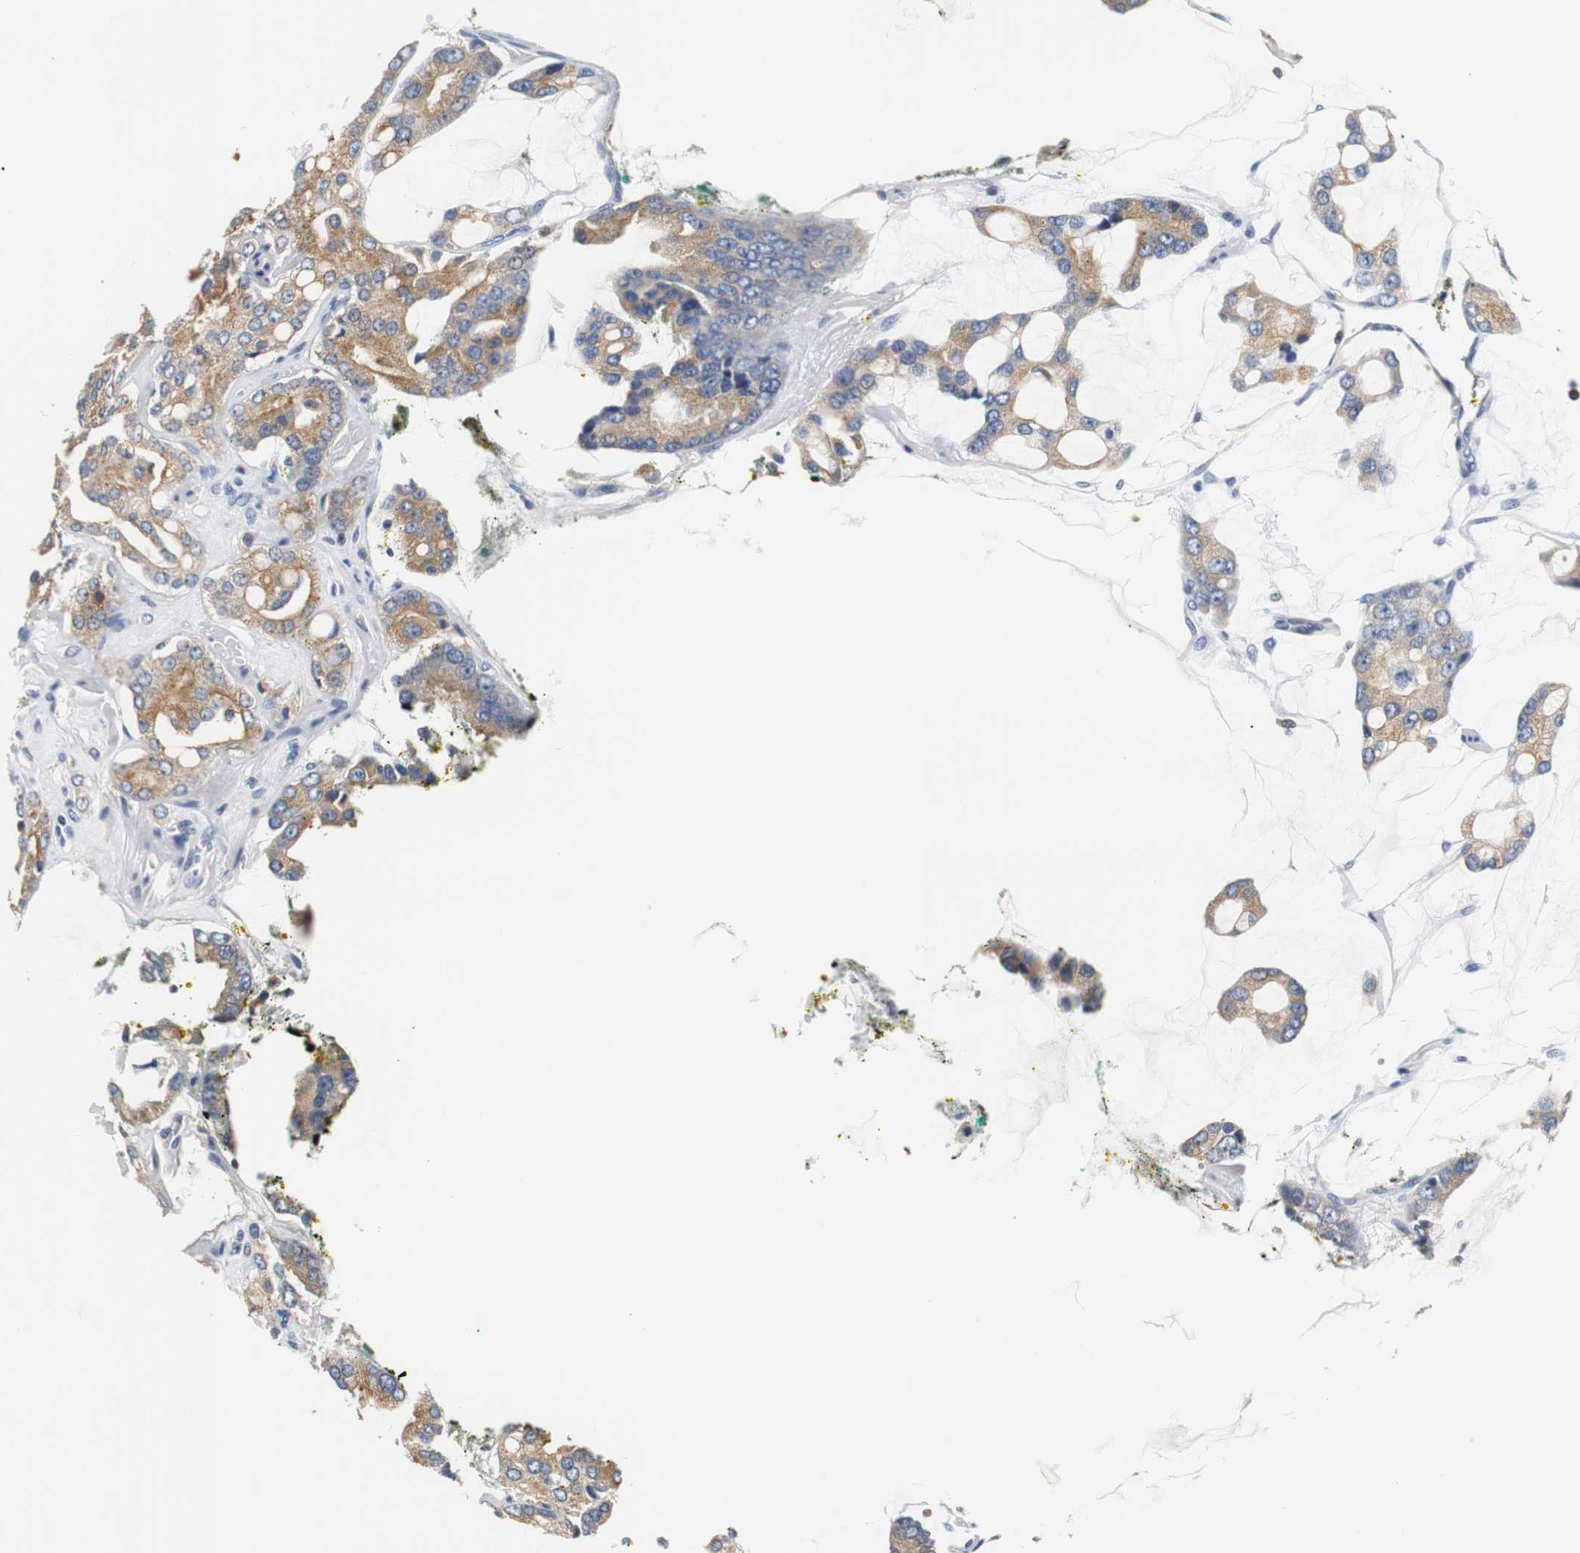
{"staining": {"intensity": "moderate", "quantity": ">75%", "location": "cytoplasmic/membranous"}, "tissue": "prostate cancer", "cell_type": "Tumor cells", "image_type": "cancer", "snomed": [{"axis": "morphology", "description": "Adenocarcinoma, High grade"}, {"axis": "topography", "description": "Prostate"}], "caption": "Prostate cancer (adenocarcinoma (high-grade)) stained with DAB (3,3'-diaminobenzidine) IHC exhibits medium levels of moderate cytoplasmic/membranous positivity in about >75% of tumor cells.", "gene": "VAMP8", "patient": {"sex": "male", "age": 67}}